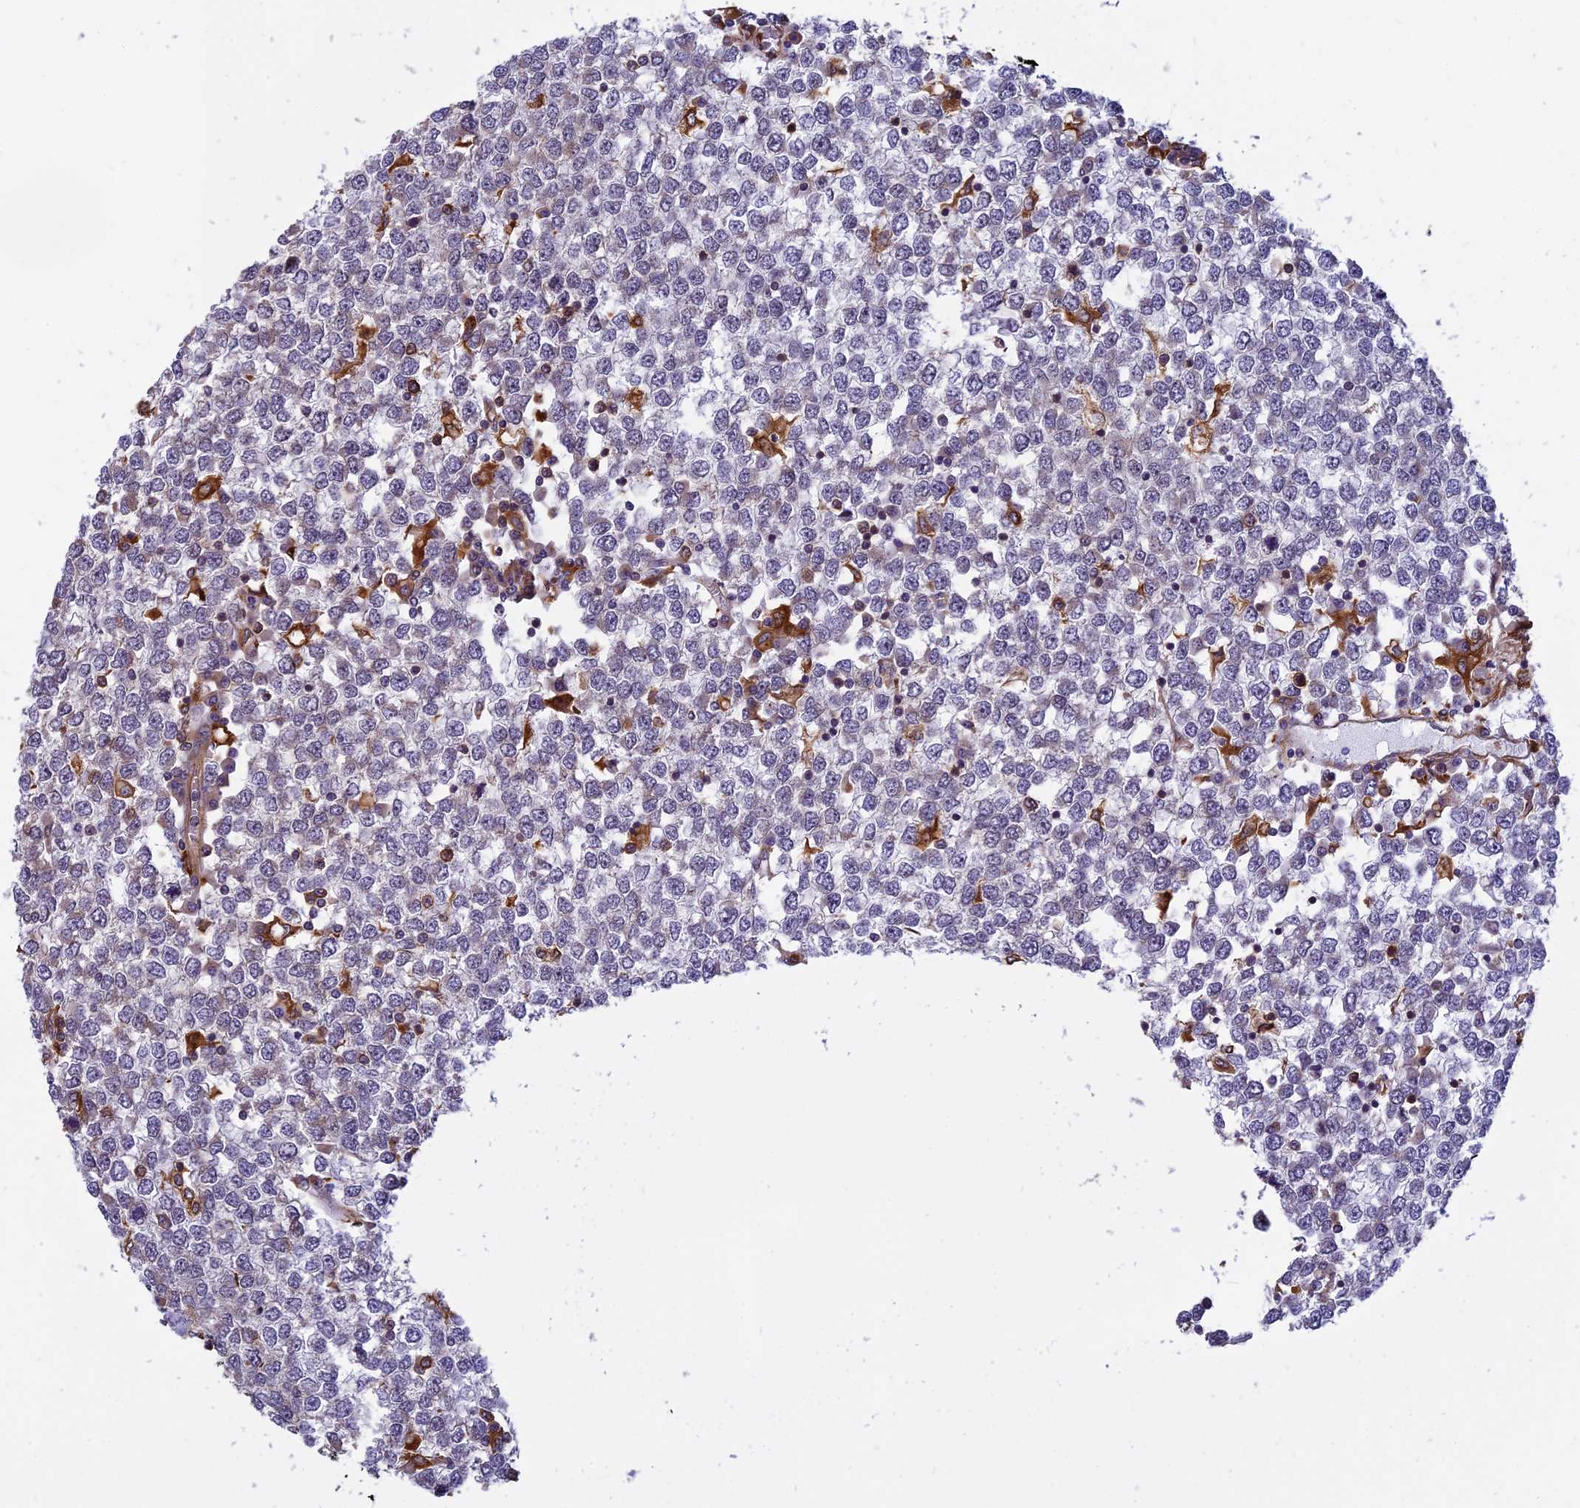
{"staining": {"intensity": "negative", "quantity": "none", "location": "none"}, "tissue": "testis cancer", "cell_type": "Tumor cells", "image_type": "cancer", "snomed": [{"axis": "morphology", "description": "Seminoma, NOS"}, {"axis": "topography", "description": "Testis"}], "caption": "A high-resolution image shows IHC staining of testis cancer, which demonstrates no significant staining in tumor cells. (DAB (3,3'-diaminobenzidine) IHC with hematoxylin counter stain).", "gene": "EHBP1L1", "patient": {"sex": "male", "age": 65}}